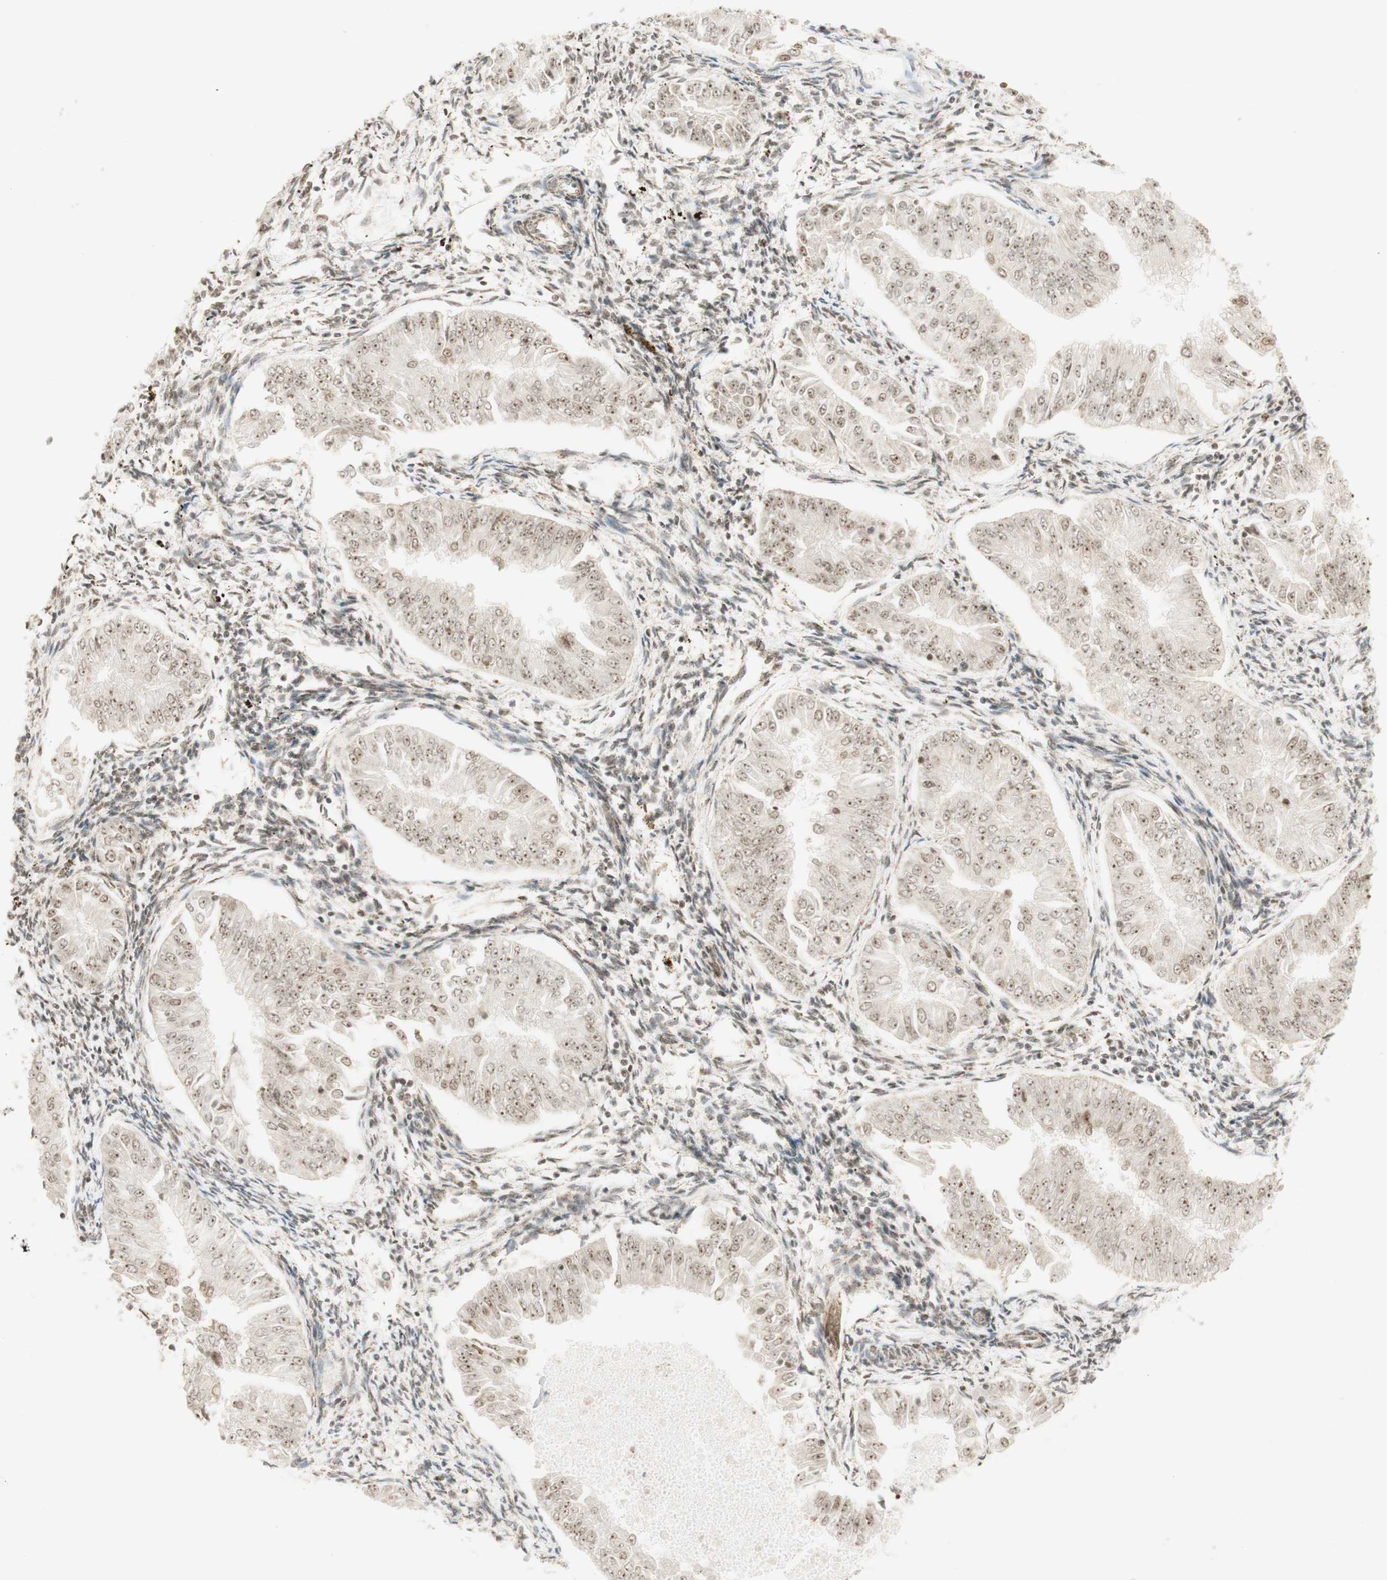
{"staining": {"intensity": "moderate", "quantity": ">75%", "location": "nuclear"}, "tissue": "endometrial cancer", "cell_type": "Tumor cells", "image_type": "cancer", "snomed": [{"axis": "morphology", "description": "Adenocarcinoma, NOS"}, {"axis": "topography", "description": "Endometrium"}], "caption": "Approximately >75% of tumor cells in human adenocarcinoma (endometrial) show moderate nuclear protein positivity as visualized by brown immunohistochemical staining.", "gene": "ZNF782", "patient": {"sex": "female", "age": 53}}